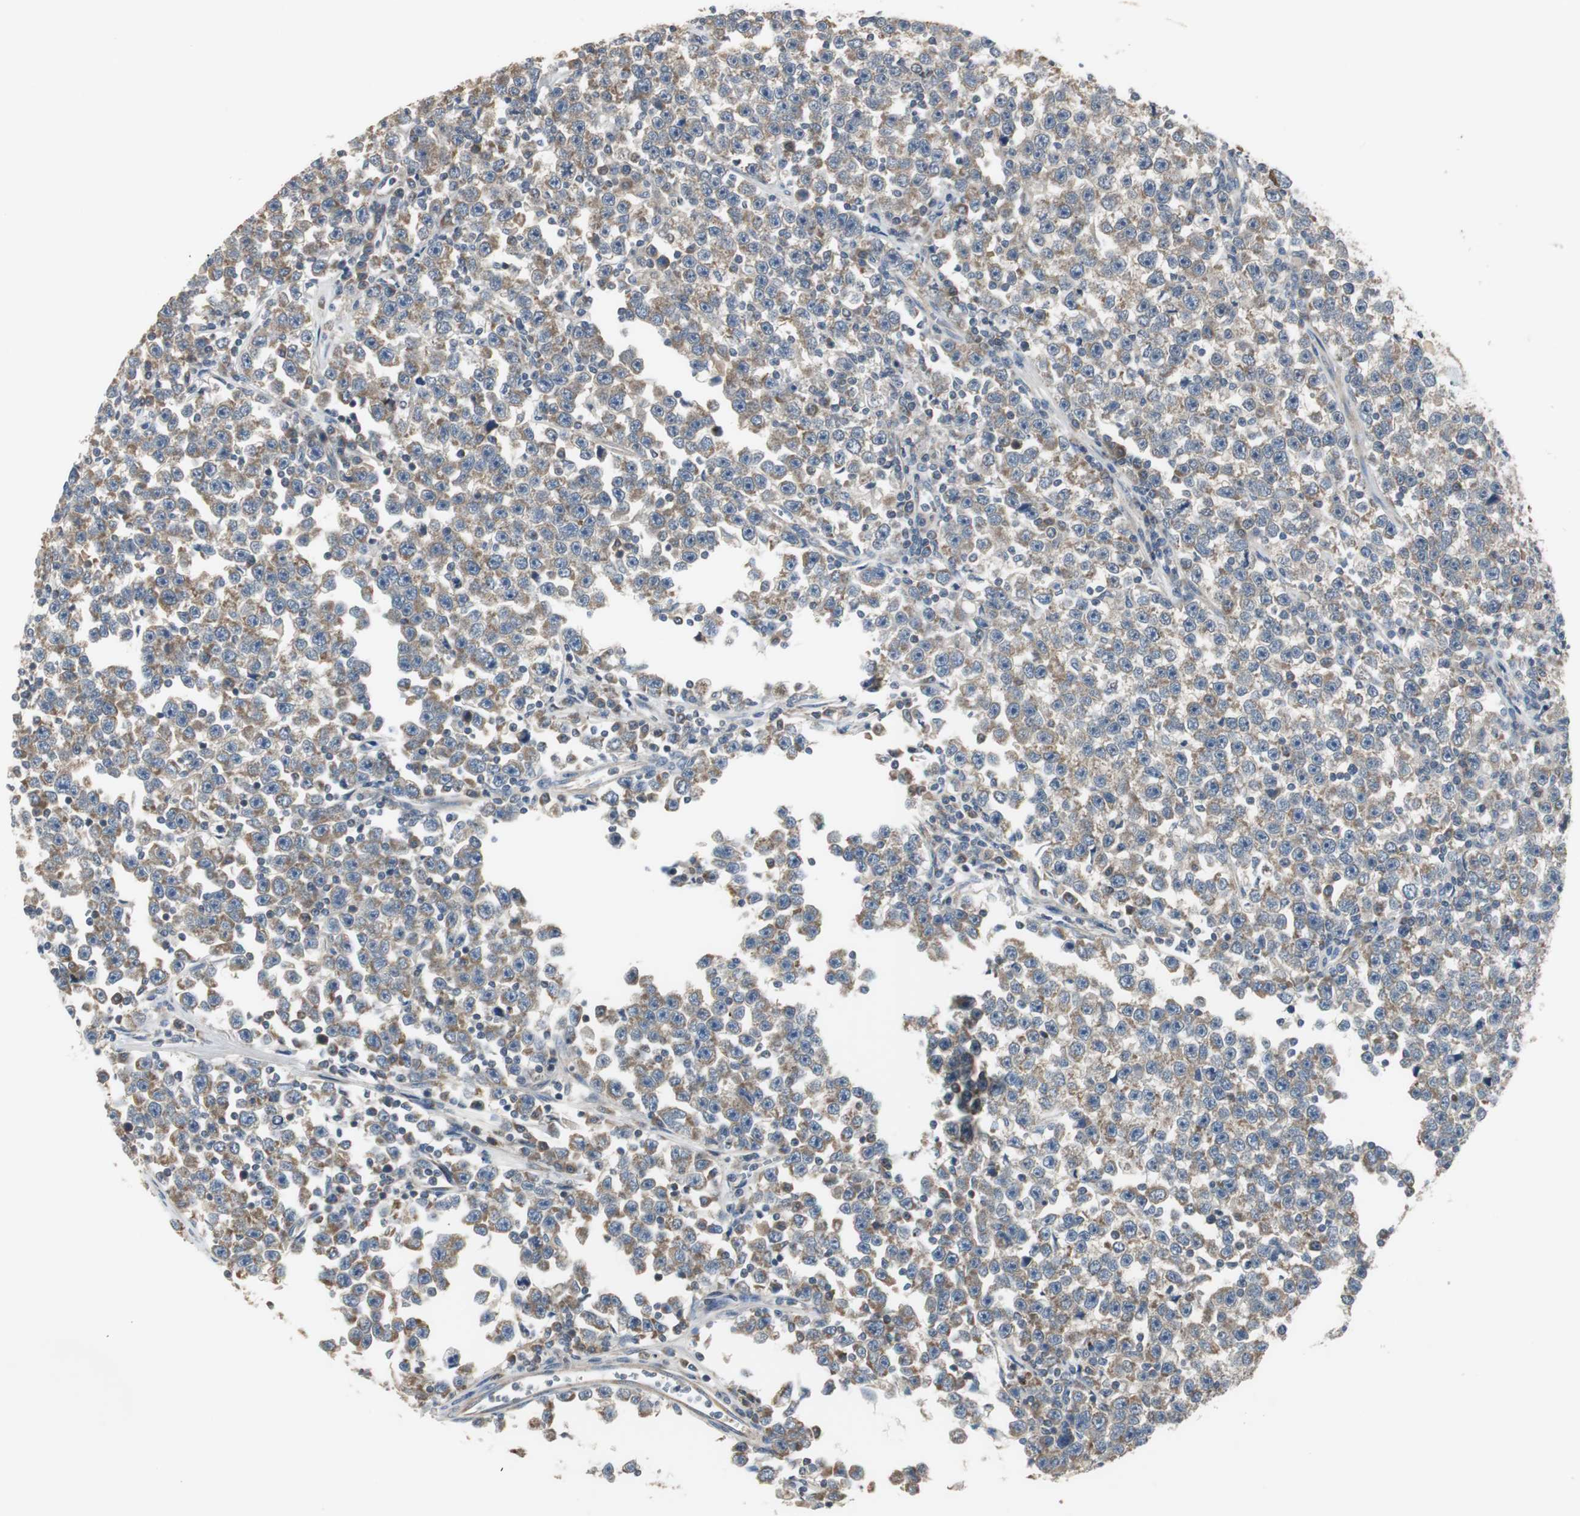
{"staining": {"intensity": "moderate", "quantity": ">75%", "location": "cytoplasmic/membranous"}, "tissue": "testis cancer", "cell_type": "Tumor cells", "image_type": "cancer", "snomed": [{"axis": "morphology", "description": "Seminoma, NOS"}, {"axis": "topography", "description": "Testis"}], "caption": "A micrograph of seminoma (testis) stained for a protein demonstrates moderate cytoplasmic/membranous brown staining in tumor cells. (IHC, brightfield microscopy, high magnification).", "gene": "MYT1", "patient": {"sex": "male", "age": 43}}